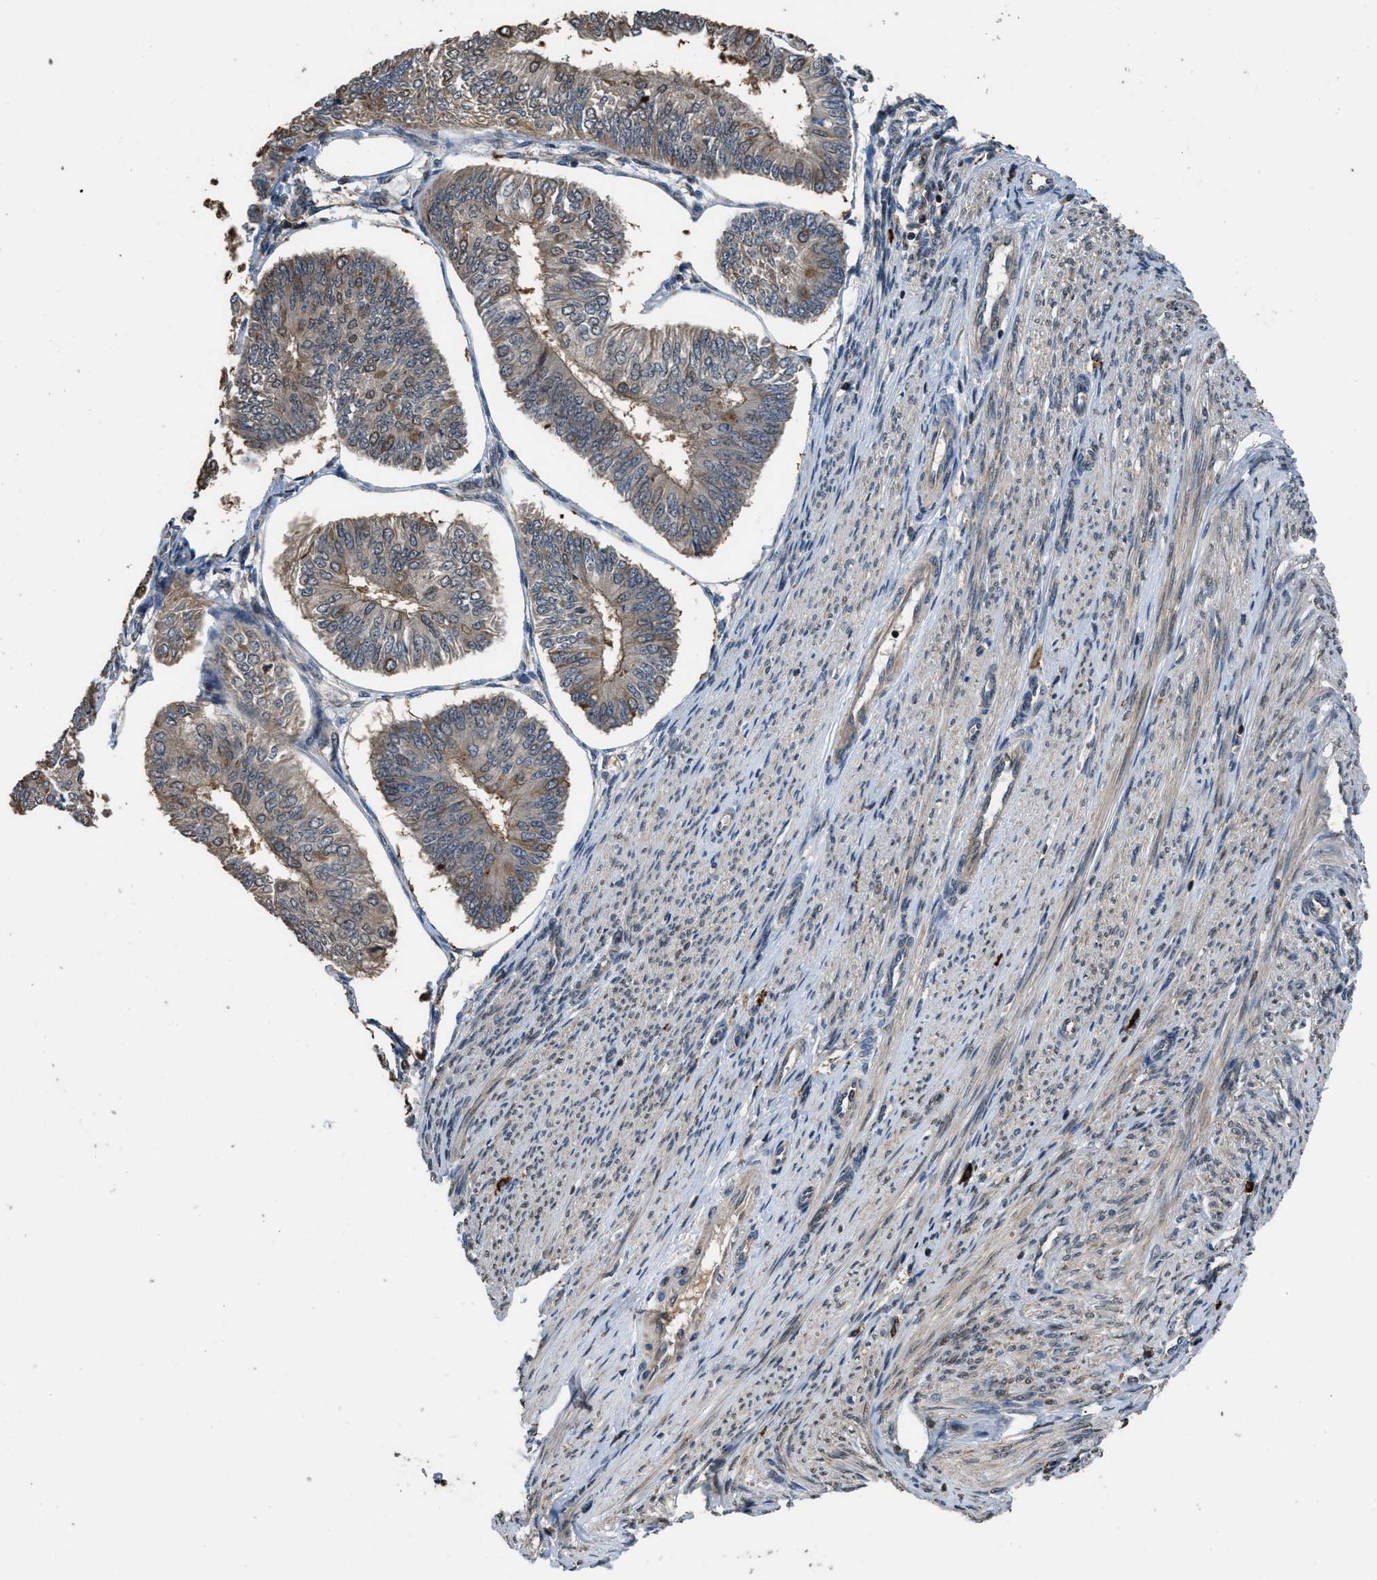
{"staining": {"intensity": "weak", "quantity": "<25%", "location": "cytoplasmic/membranous"}, "tissue": "endometrial cancer", "cell_type": "Tumor cells", "image_type": "cancer", "snomed": [{"axis": "morphology", "description": "Adenocarcinoma, NOS"}, {"axis": "topography", "description": "Endometrium"}], "caption": "DAB (3,3'-diaminobenzidine) immunohistochemical staining of adenocarcinoma (endometrial) exhibits no significant positivity in tumor cells.", "gene": "CTBS", "patient": {"sex": "female", "age": 58}}